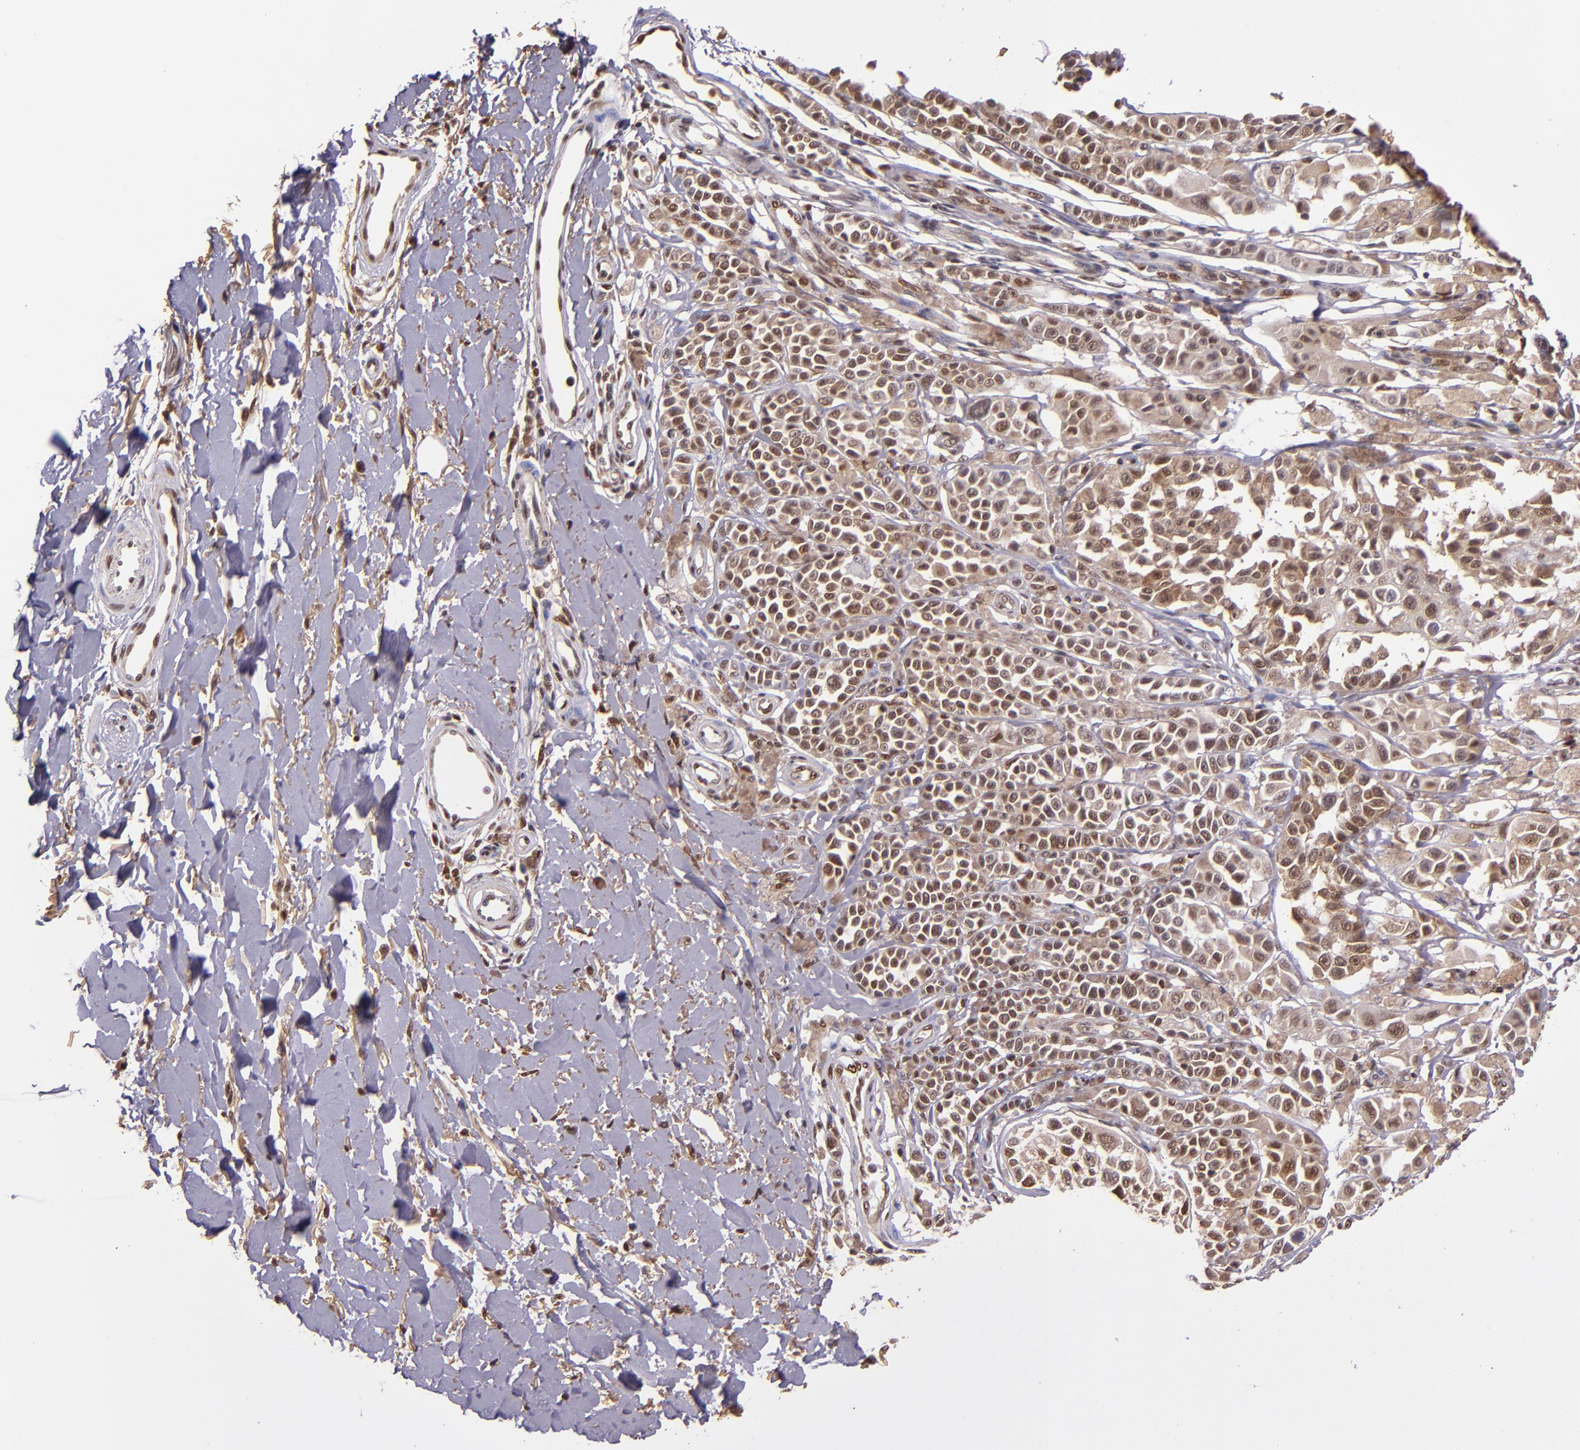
{"staining": {"intensity": "moderate", "quantity": ">75%", "location": "cytoplasmic/membranous,nuclear"}, "tissue": "melanoma", "cell_type": "Tumor cells", "image_type": "cancer", "snomed": [{"axis": "morphology", "description": "Malignant melanoma, NOS"}, {"axis": "topography", "description": "Skin"}], "caption": "Tumor cells reveal moderate cytoplasmic/membranous and nuclear expression in about >75% of cells in melanoma.", "gene": "STAT6", "patient": {"sex": "female", "age": 38}}